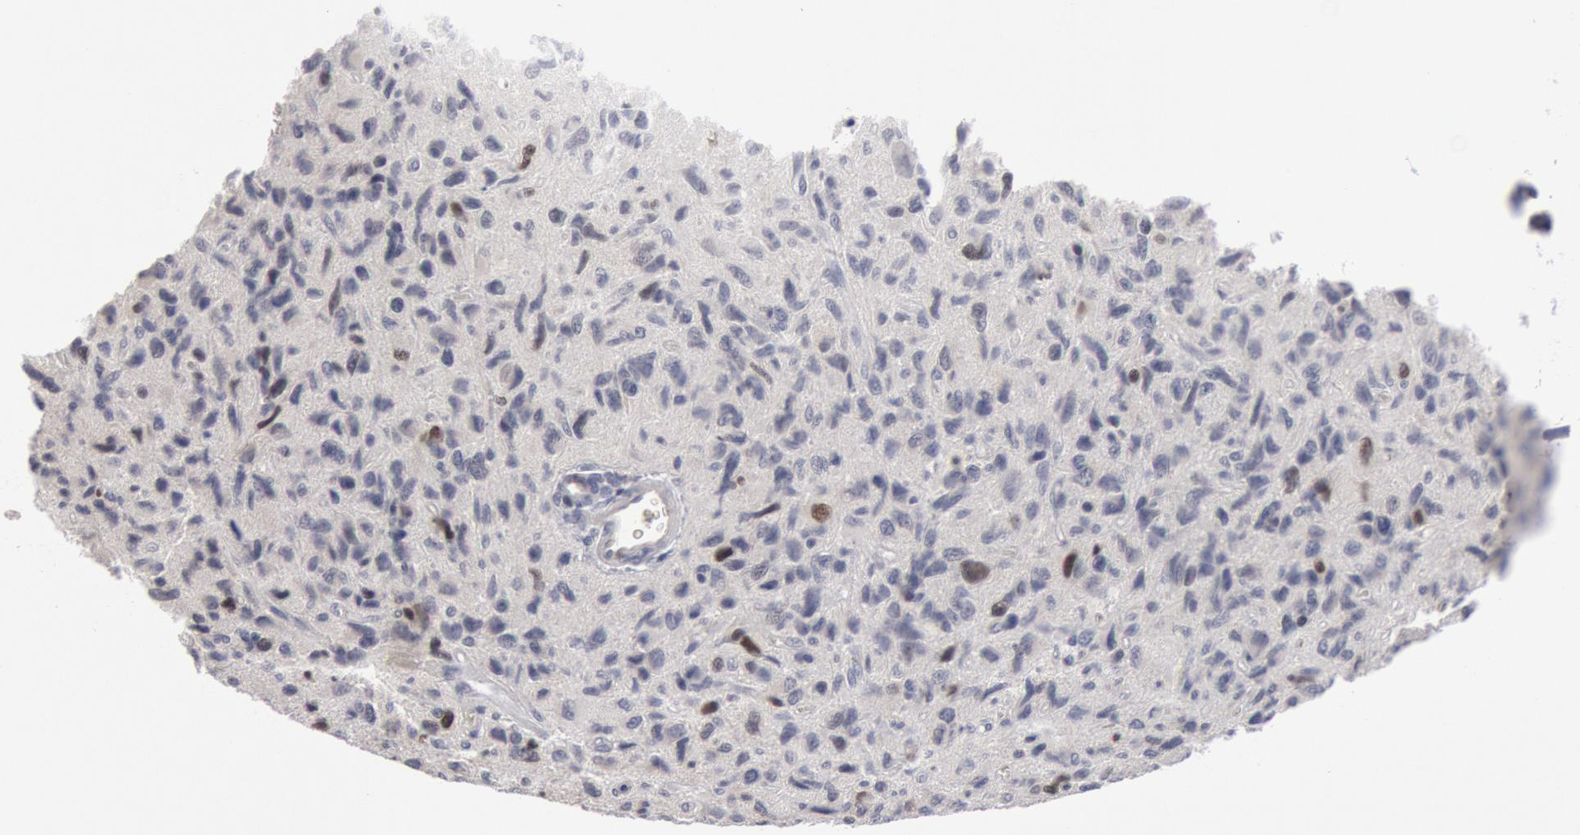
{"staining": {"intensity": "weak", "quantity": "<25%", "location": "nuclear"}, "tissue": "glioma", "cell_type": "Tumor cells", "image_type": "cancer", "snomed": [{"axis": "morphology", "description": "Glioma, malignant, High grade"}, {"axis": "topography", "description": "Brain"}], "caption": "There is no significant expression in tumor cells of malignant glioma (high-grade).", "gene": "WDHD1", "patient": {"sex": "female", "age": 60}}